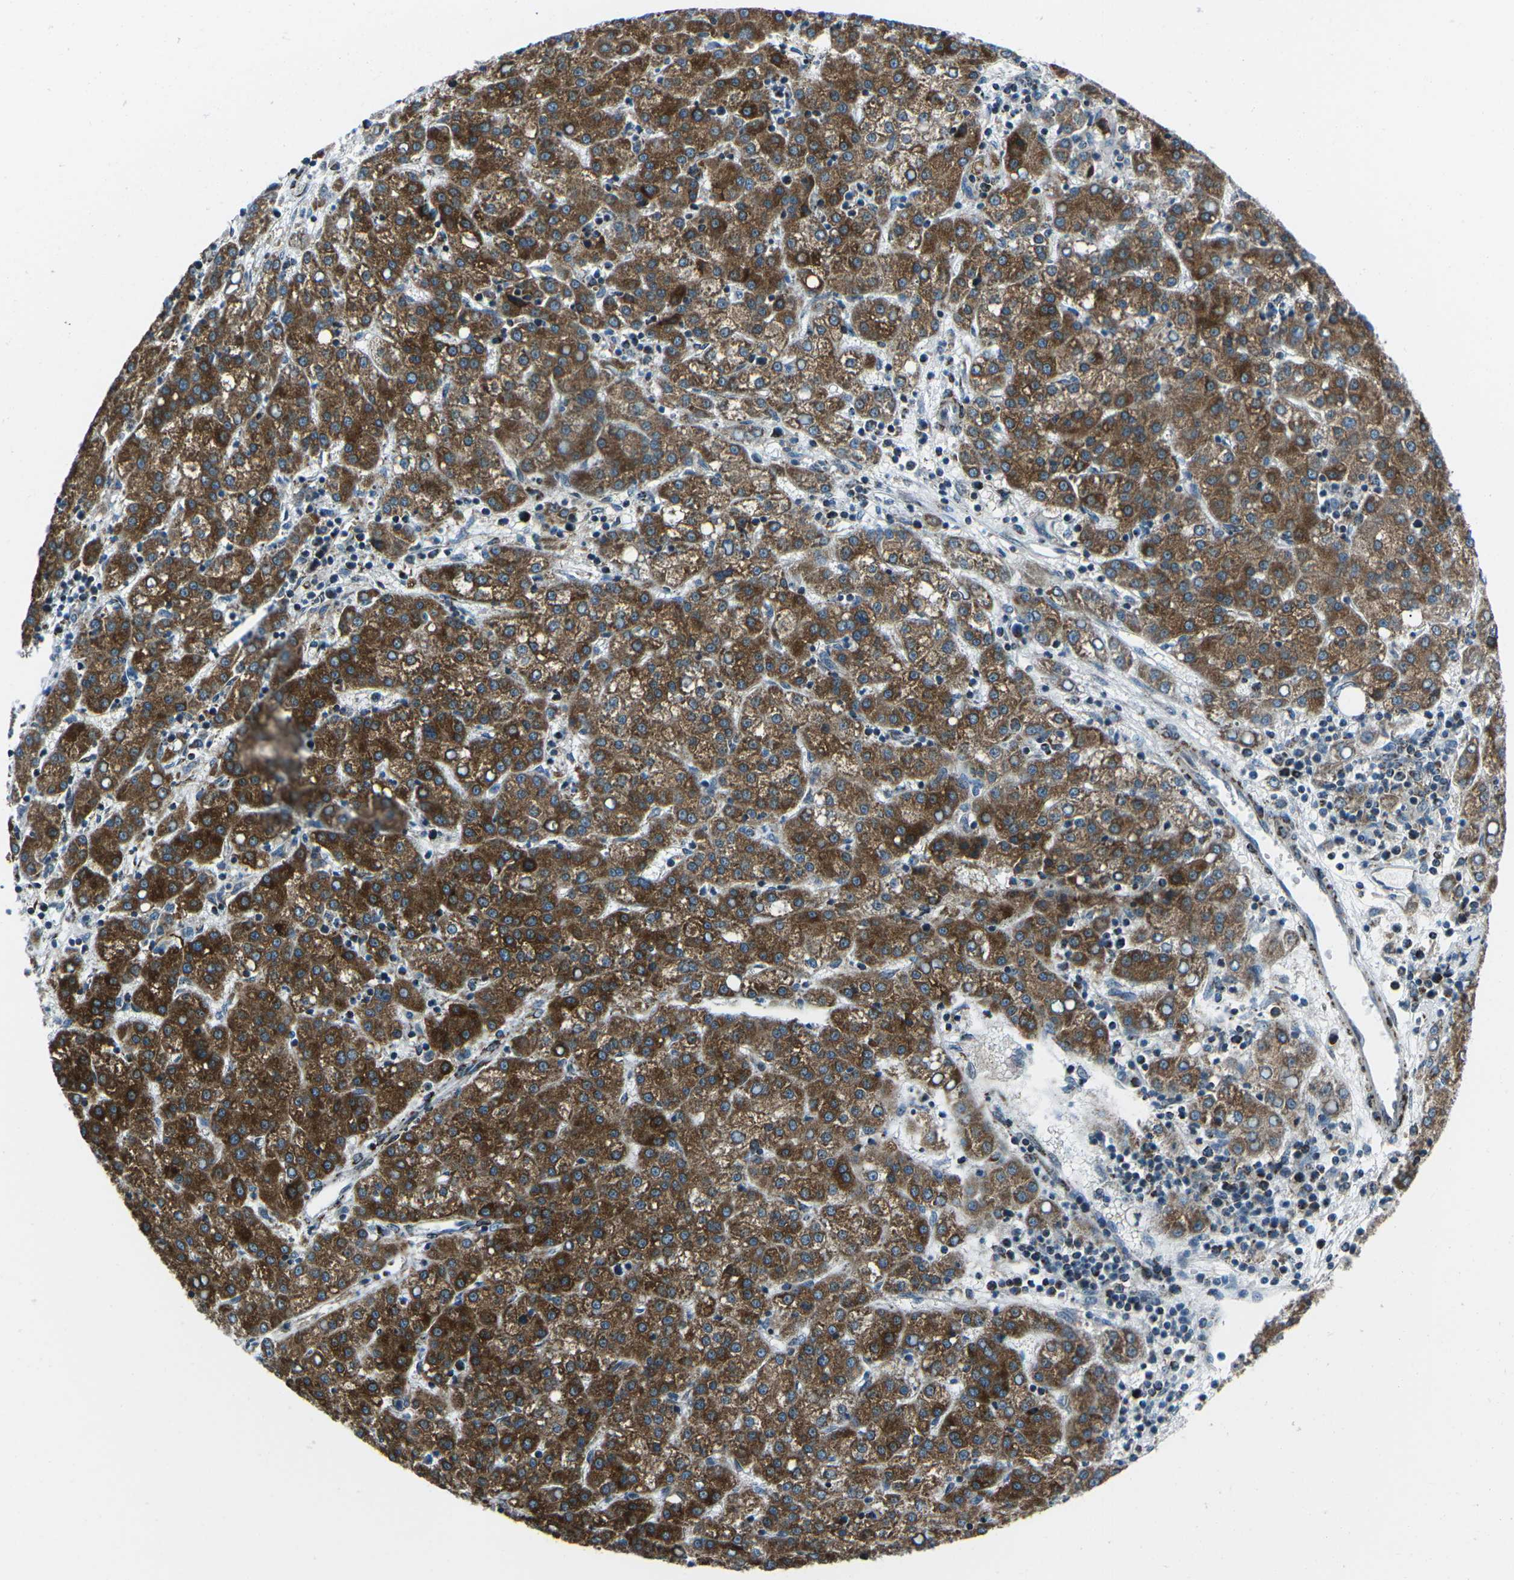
{"staining": {"intensity": "strong", "quantity": ">75%", "location": "cytoplasmic/membranous"}, "tissue": "liver cancer", "cell_type": "Tumor cells", "image_type": "cancer", "snomed": [{"axis": "morphology", "description": "Carcinoma, Hepatocellular, NOS"}, {"axis": "topography", "description": "Liver"}], "caption": "Immunohistochemical staining of human liver cancer (hepatocellular carcinoma) displays high levels of strong cytoplasmic/membranous protein expression in approximately >75% of tumor cells.", "gene": "RFESD", "patient": {"sex": "female", "age": 58}}